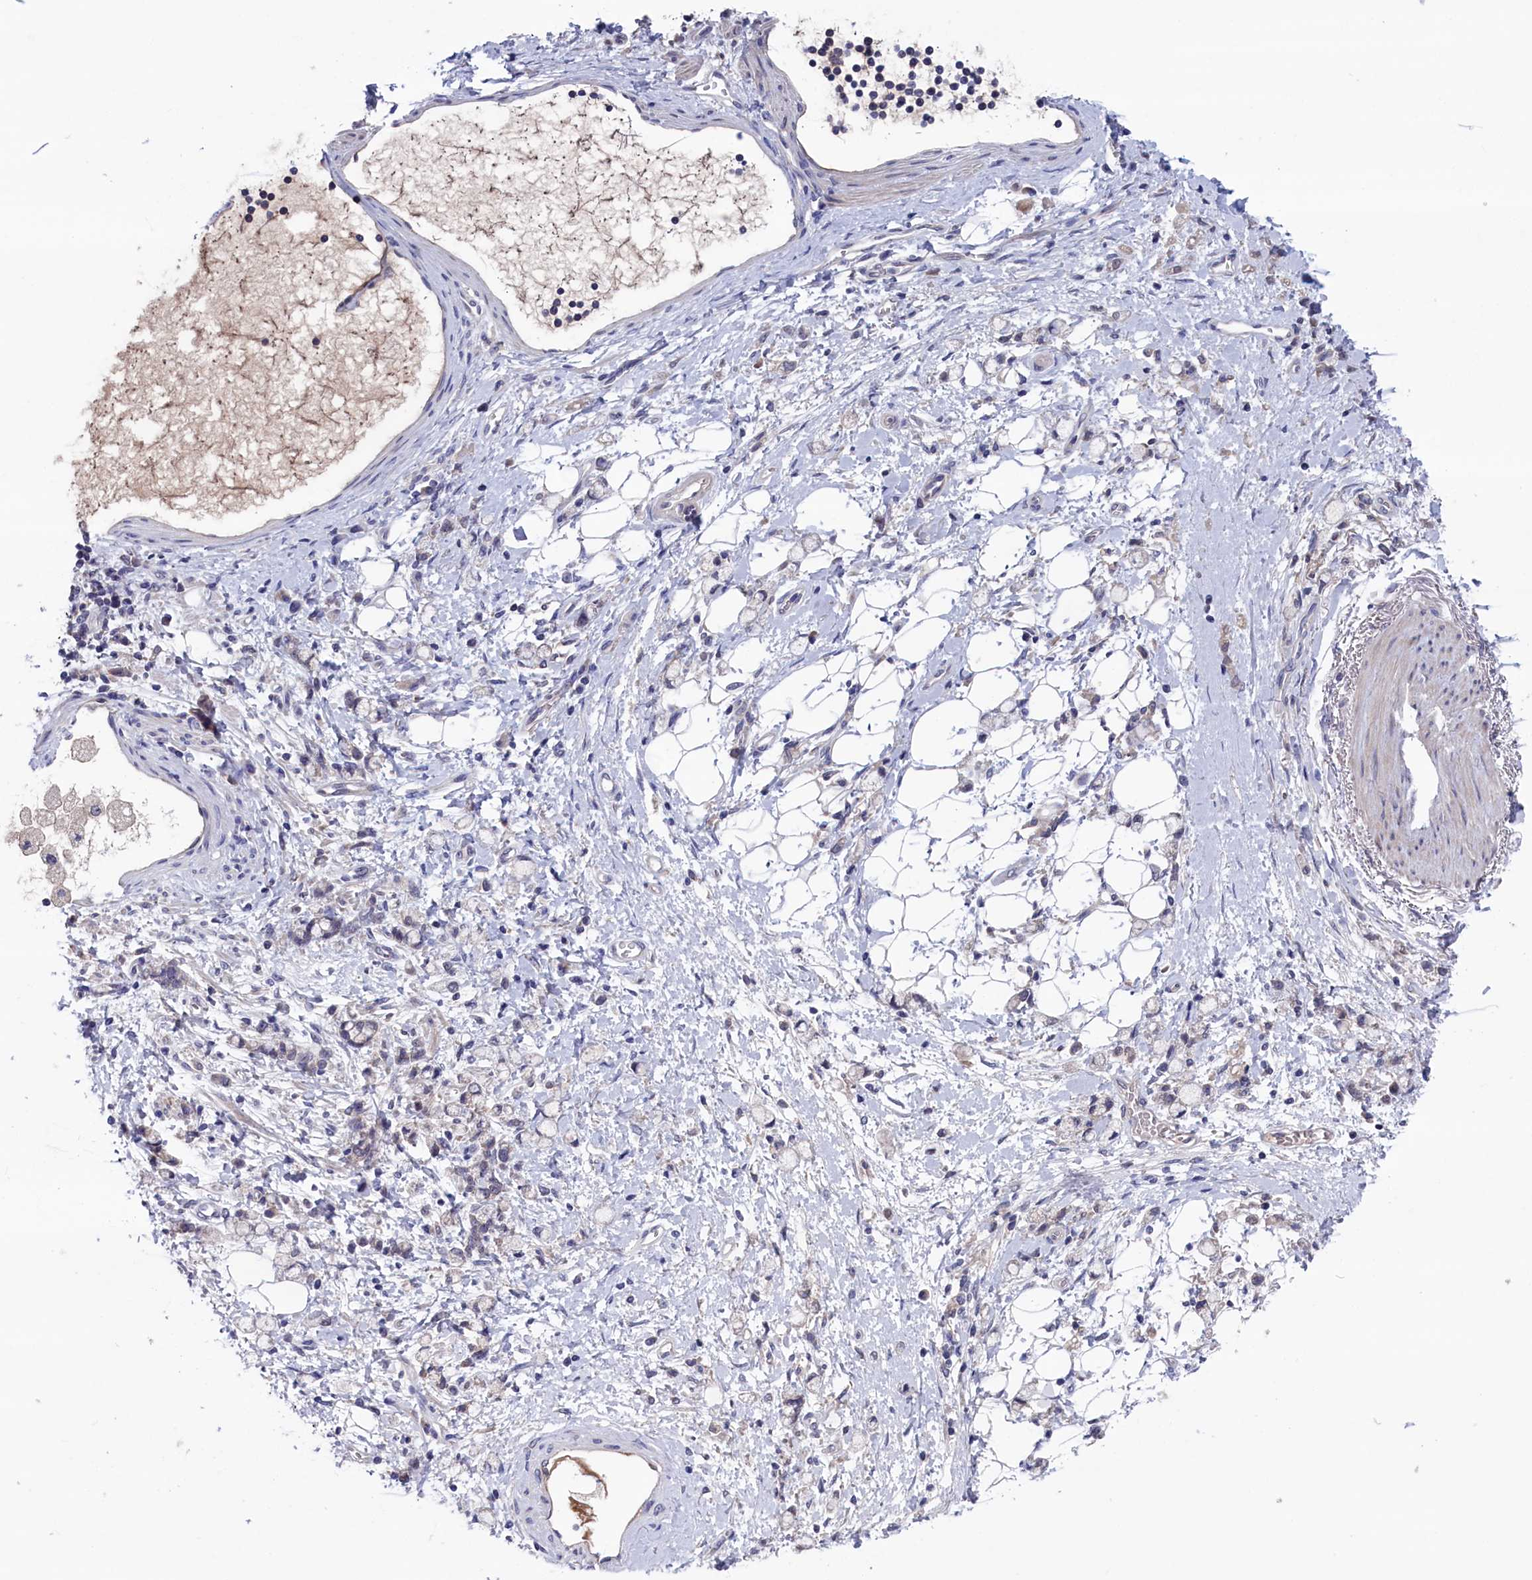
{"staining": {"intensity": "negative", "quantity": "none", "location": "none"}, "tissue": "stomach cancer", "cell_type": "Tumor cells", "image_type": "cancer", "snomed": [{"axis": "morphology", "description": "Adenocarcinoma, NOS"}, {"axis": "topography", "description": "Stomach"}], "caption": "Immunohistochemistry micrograph of neoplastic tissue: stomach cancer stained with DAB (3,3'-diaminobenzidine) shows no significant protein expression in tumor cells.", "gene": "SPATA13", "patient": {"sex": "female", "age": 60}}